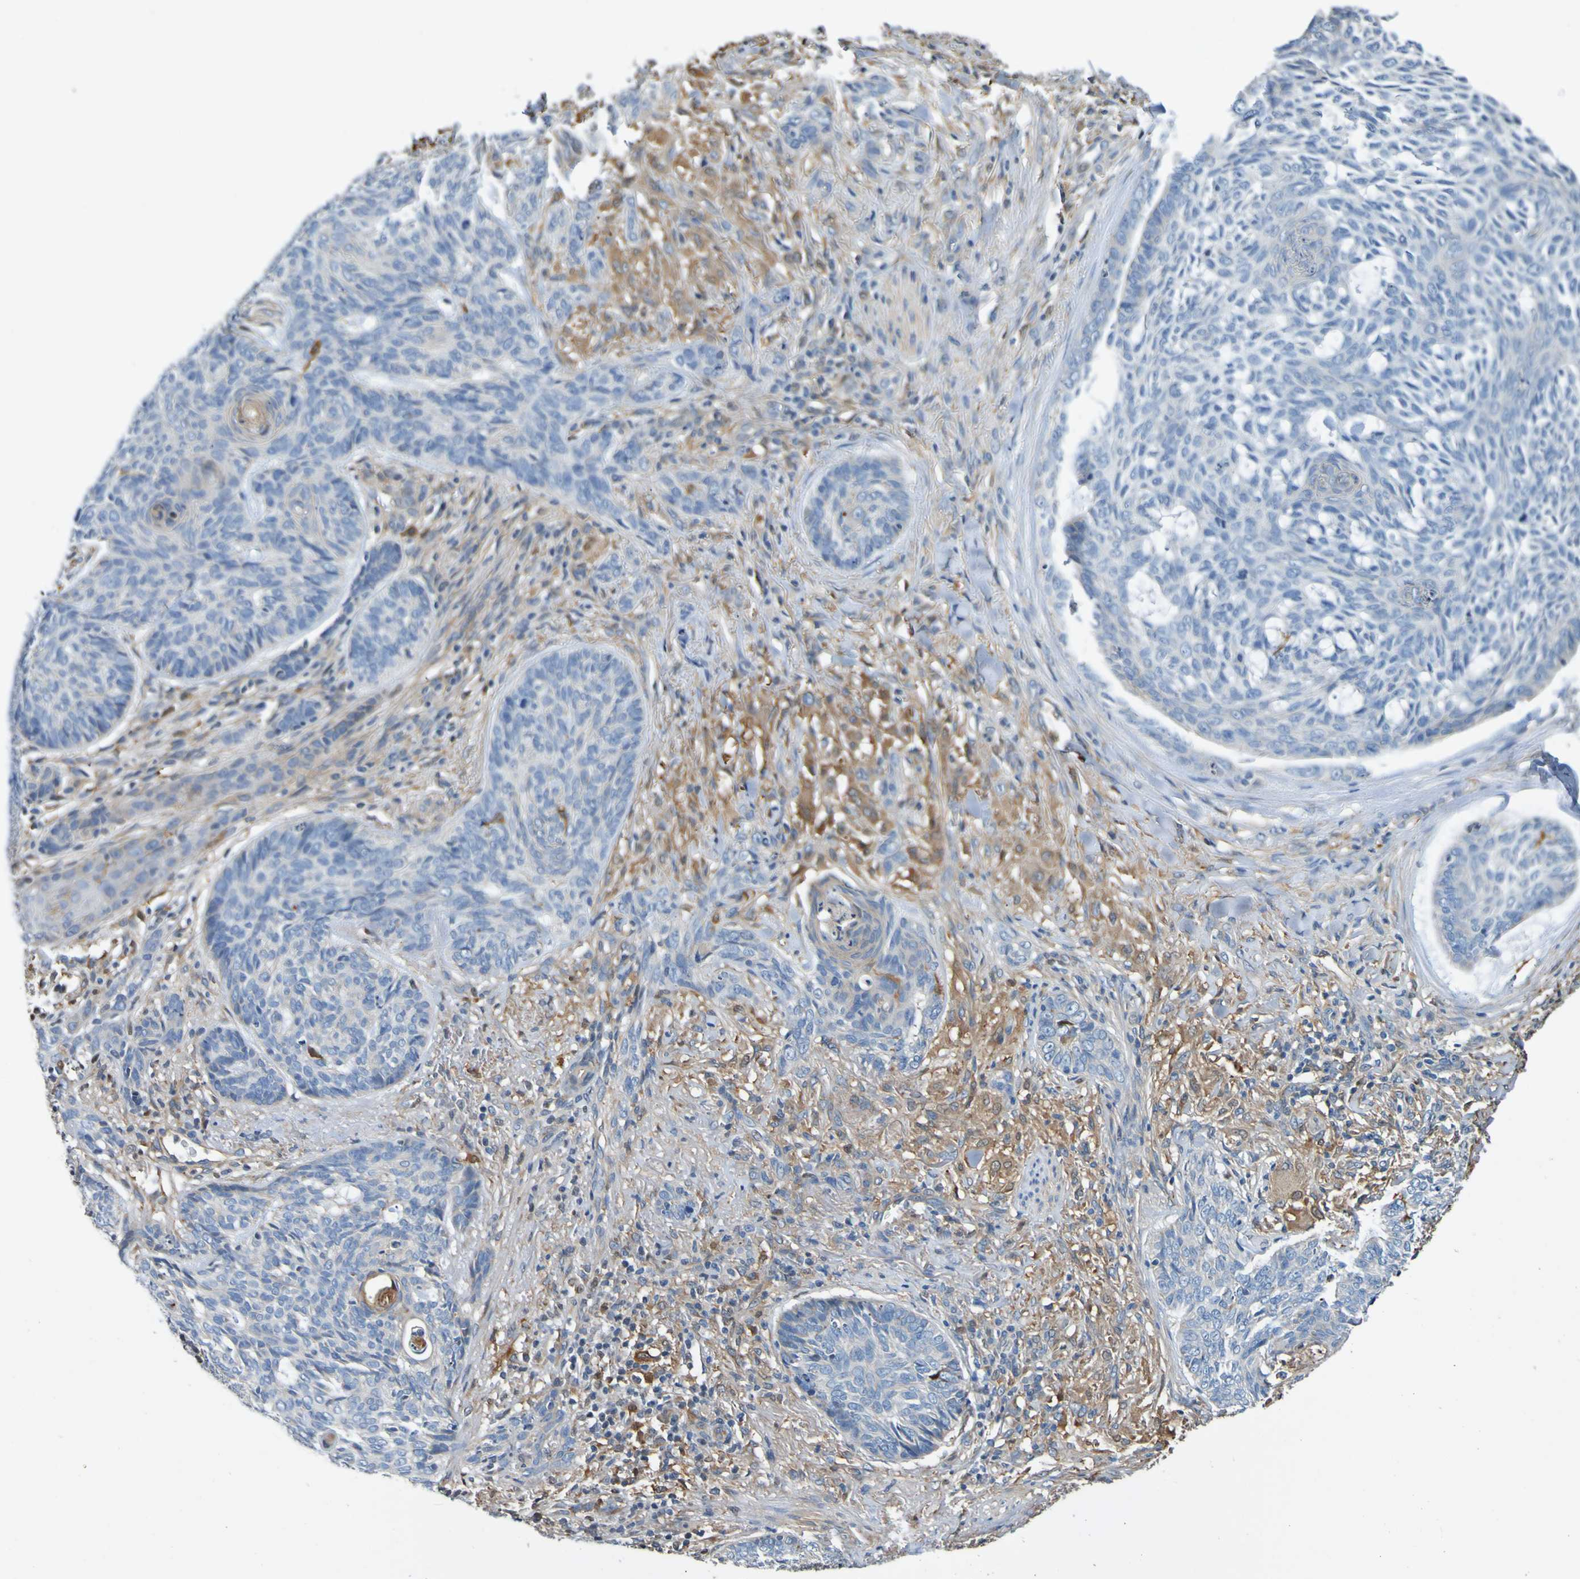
{"staining": {"intensity": "negative", "quantity": "none", "location": "none"}, "tissue": "skin cancer", "cell_type": "Tumor cells", "image_type": "cancer", "snomed": [{"axis": "morphology", "description": "Basal cell carcinoma"}, {"axis": "topography", "description": "Skin"}], "caption": "Tumor cells show no significant staining in basal cell carcinoma (skin).", "gene": "METAP2", "patient": {"sex": "male", "age": 43}}